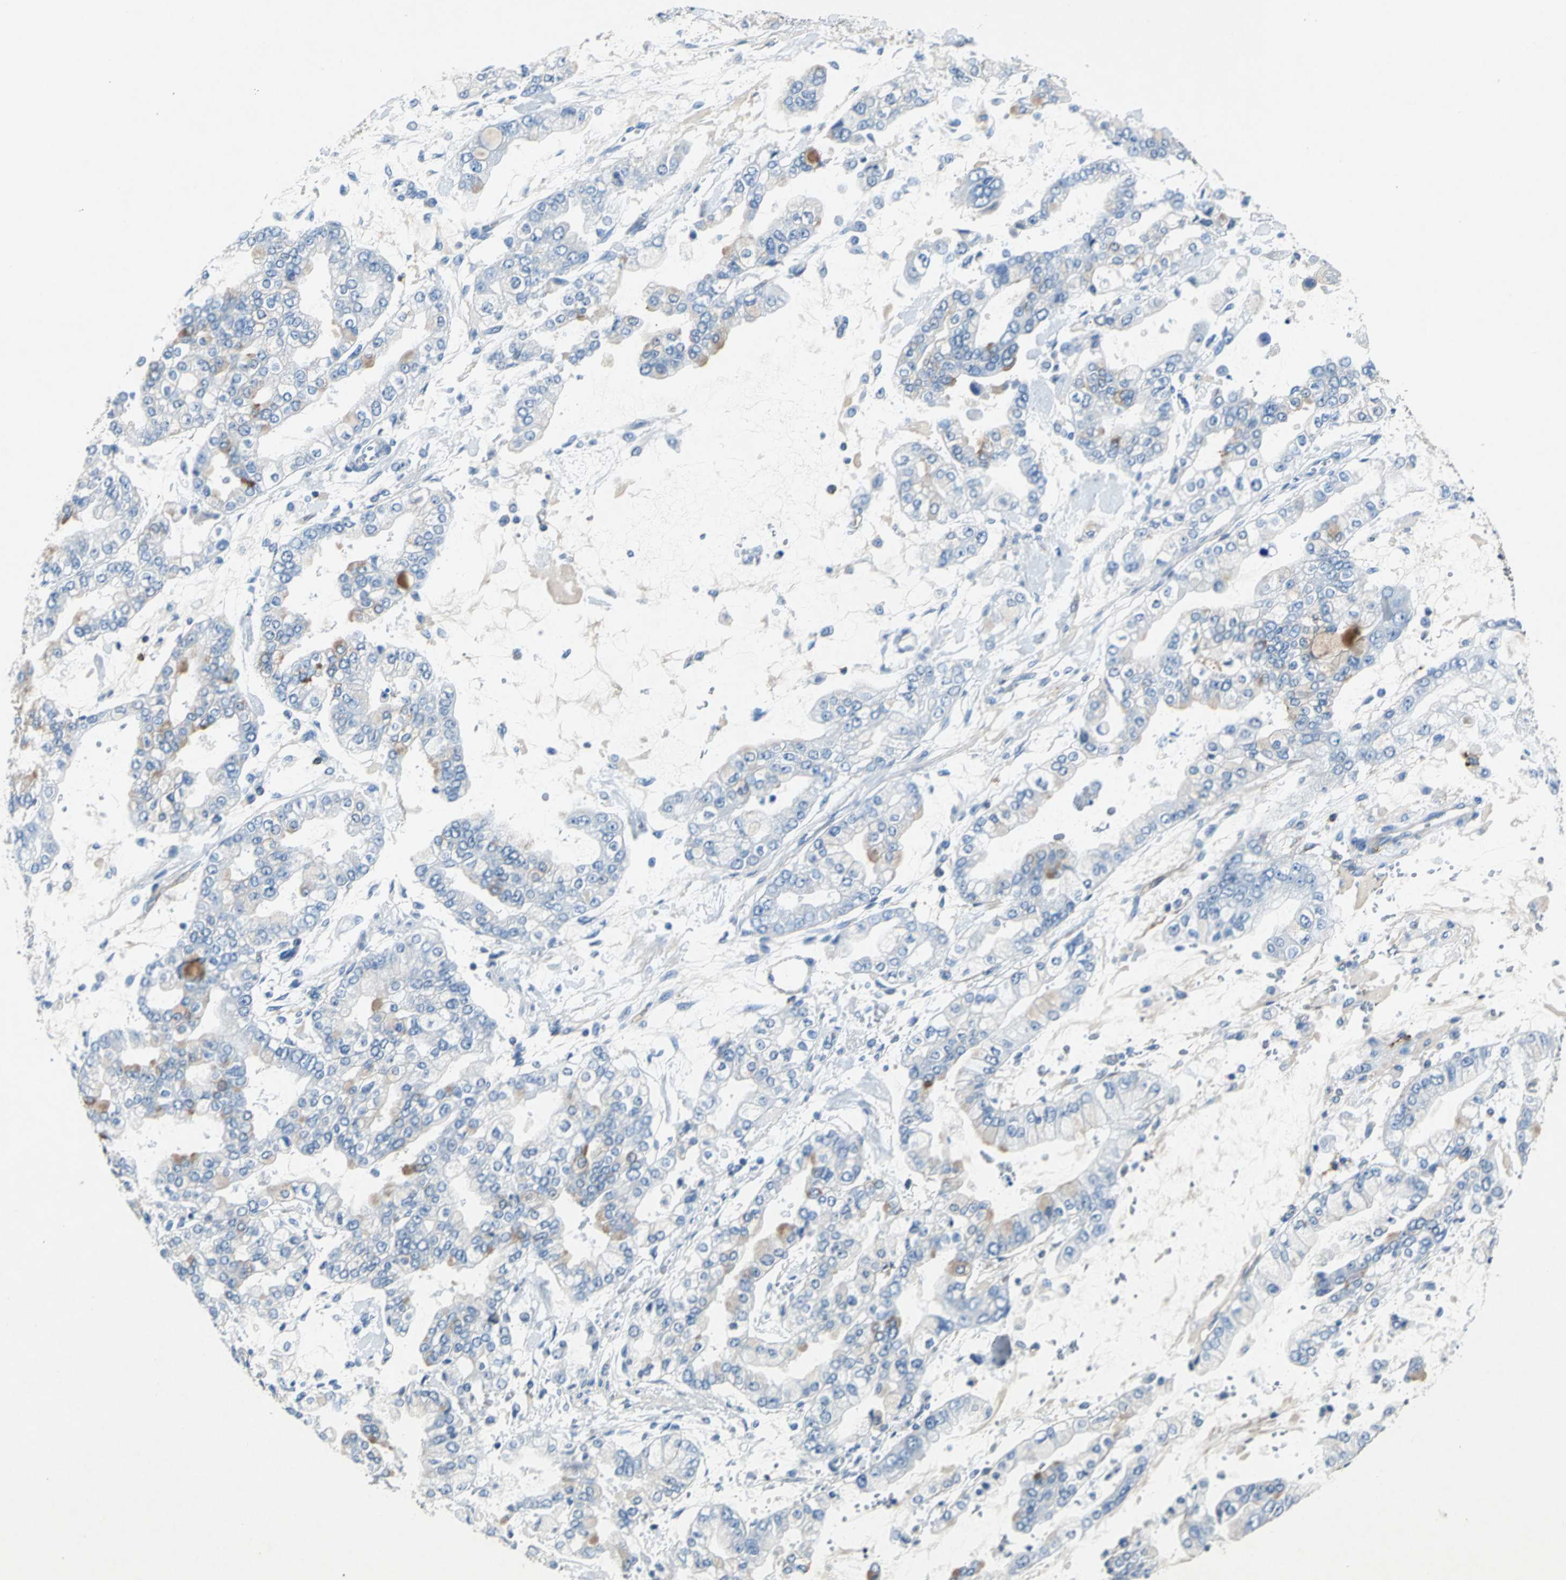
{"staining": {"intensity": "moderate", "quantity": "<25%", "location": "cytoplasmic/membranous"}, "tissue": "stomach cancer", "cell_type": "Tumor cells", "image_type": "cancer", "snomed": [{"axis": "morphology", "description": "Normal tissue, NOS"}, {"axis": "morphology", "description": "Adenocarcinoma, NOS"}, {"axis": "topography", "description": "Stomach, upper"}, {"axis": "topography", "description": "Stomach"}], "caption": "A brown stain highlights moderate cytoplasmic/membranous expression of a protein in human adenocarcinoma (stomach) tumor cells. The protein of interest is stained brown, and the nuclei are stained in blue (DAB IHC with brightfield microscopy, high magnification).", "gene": "RPS13", "patient": {"sex": "male", "age": 76}}